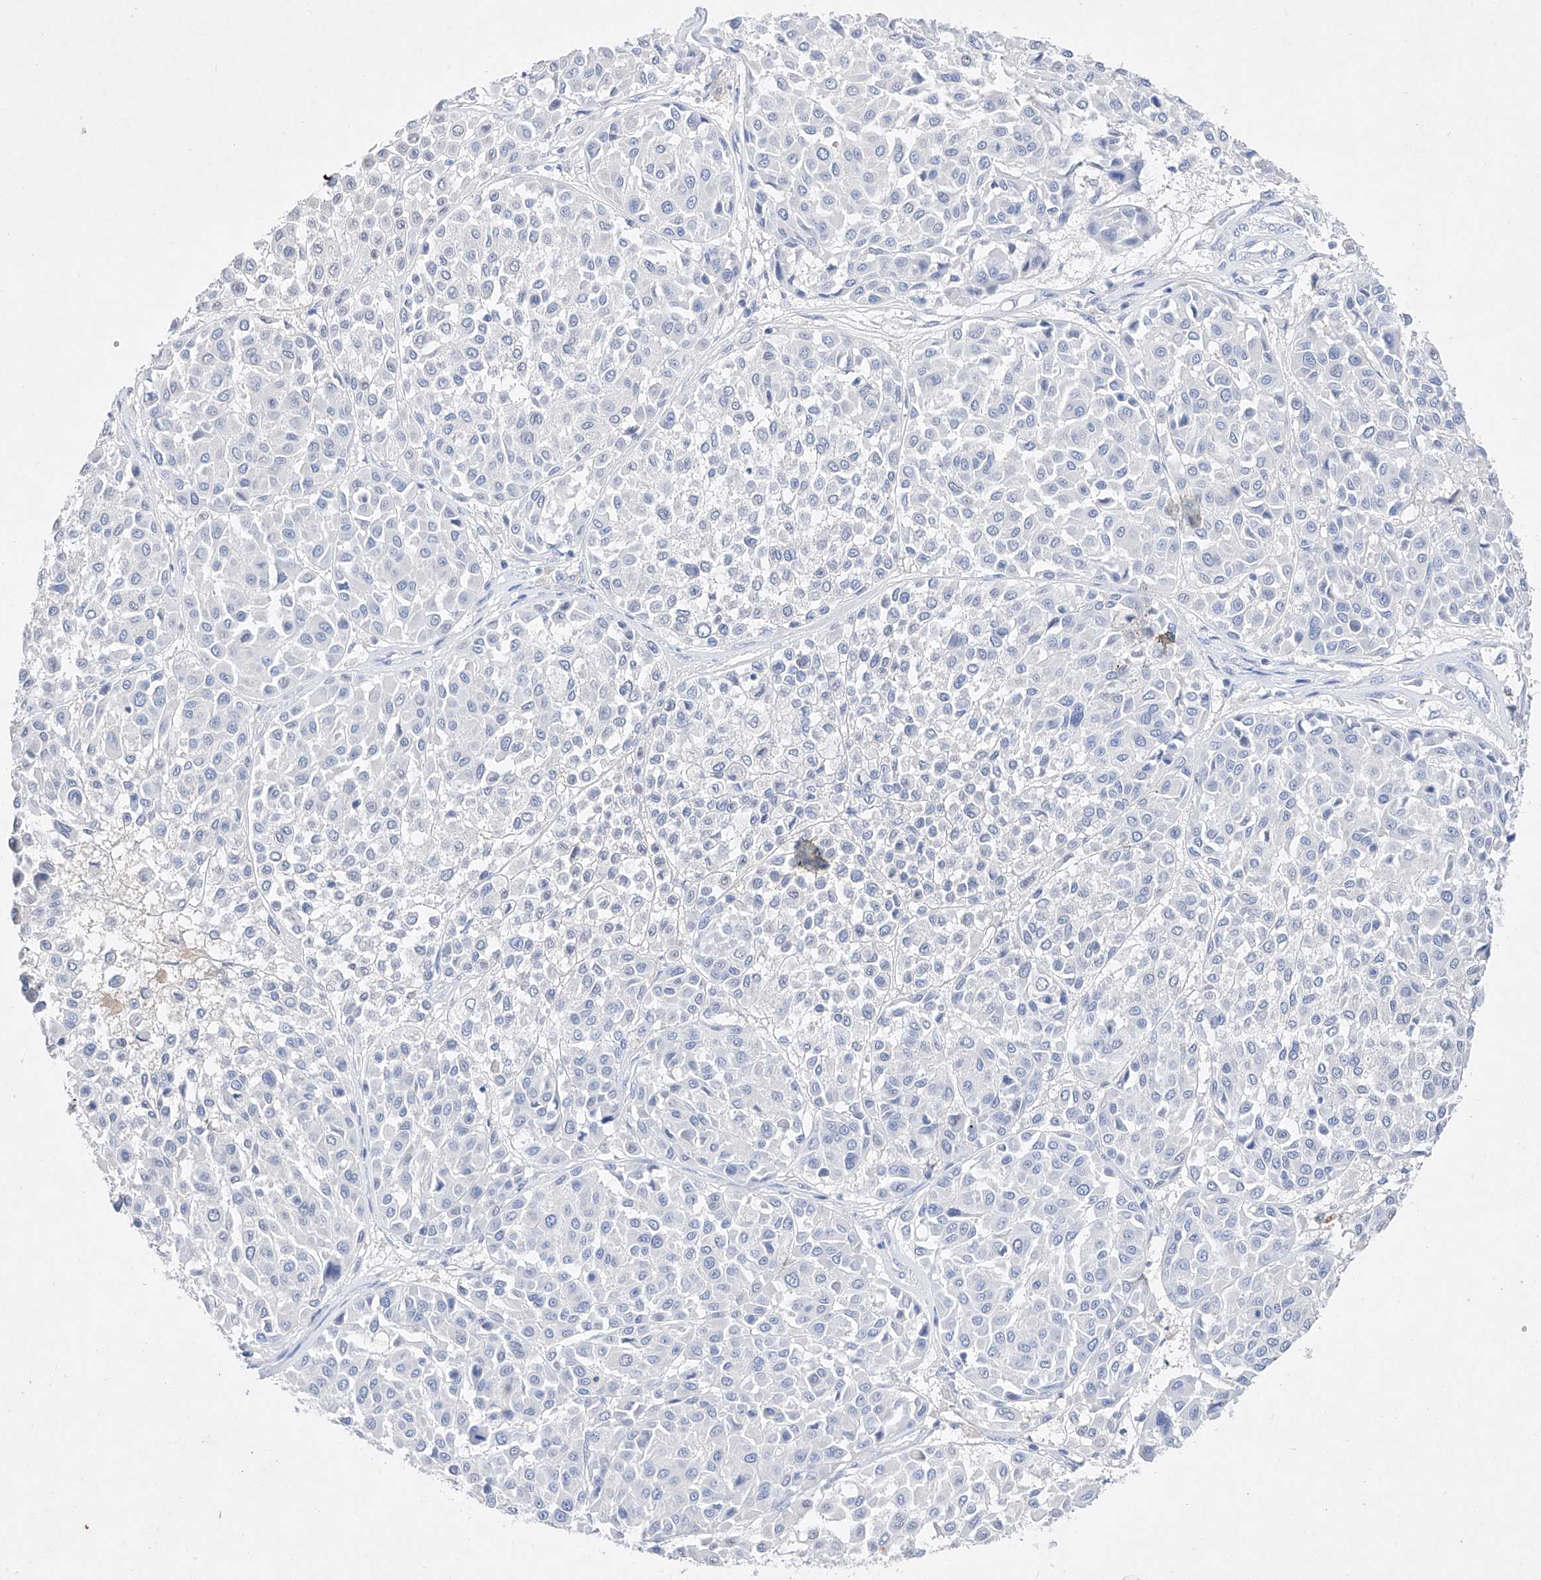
{"staining": {"intensity": "negative", "quantity": "none", "location": "none"}, "tissue": "melanoma", "cell_type": "Tumor cells", "image_type": "cancer", "snomed": [{"axis": "morphology", "description": "Malignant melanoma, Metastatic site"}, {"axis": "topography", "description": "Soft tissue"}], "caption": "IHC histopathology image of melanoma stained for a protein (brown), which demonstrates no expression in tumor cells.", "gene": "TM7SF2", "patient": {"sex": "male", "age": 41}}